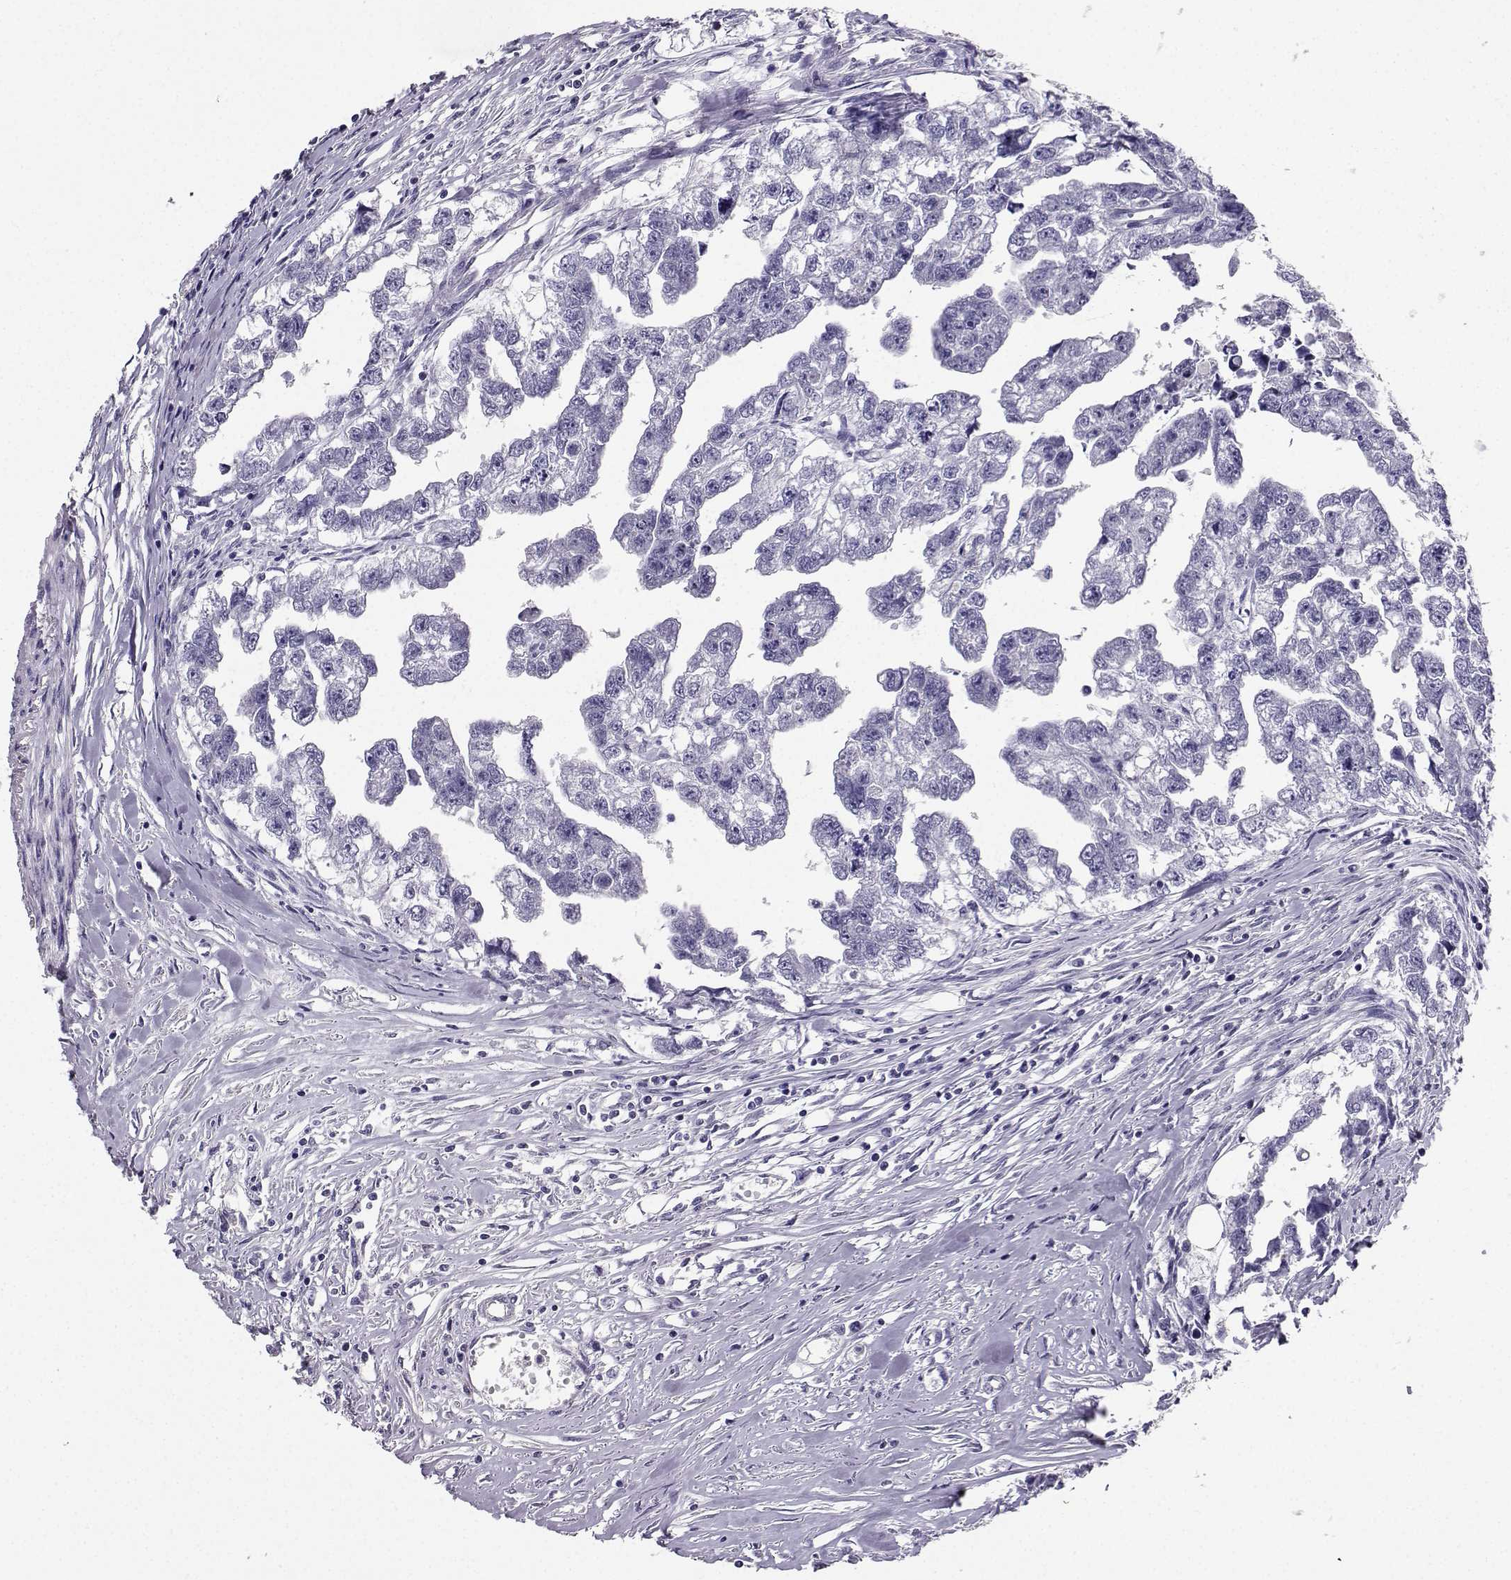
{"staining": {"intensity": "negative", "quantity": "none", "location": "none"}, "tissue": "testis cancer", "cell_type": "Tumor cells", "image_type": "cancer", "snomed": [{"axis": "morphology", "description": "Carcinoma, Embryonal, NOS"}, {"axis": "morphology", "description": "Teratoma, malignant, NOS"}, {"axis": "topography", "description": "Testis"}], "caption": "A high-resolution photomicrograph shows immunohistochemistry staining of testis embryonal carcinoma, which shows no significant positivity in tumor cells.", "gene": "SPAG11B", "patient": {"sex": "male", "age": 44}}